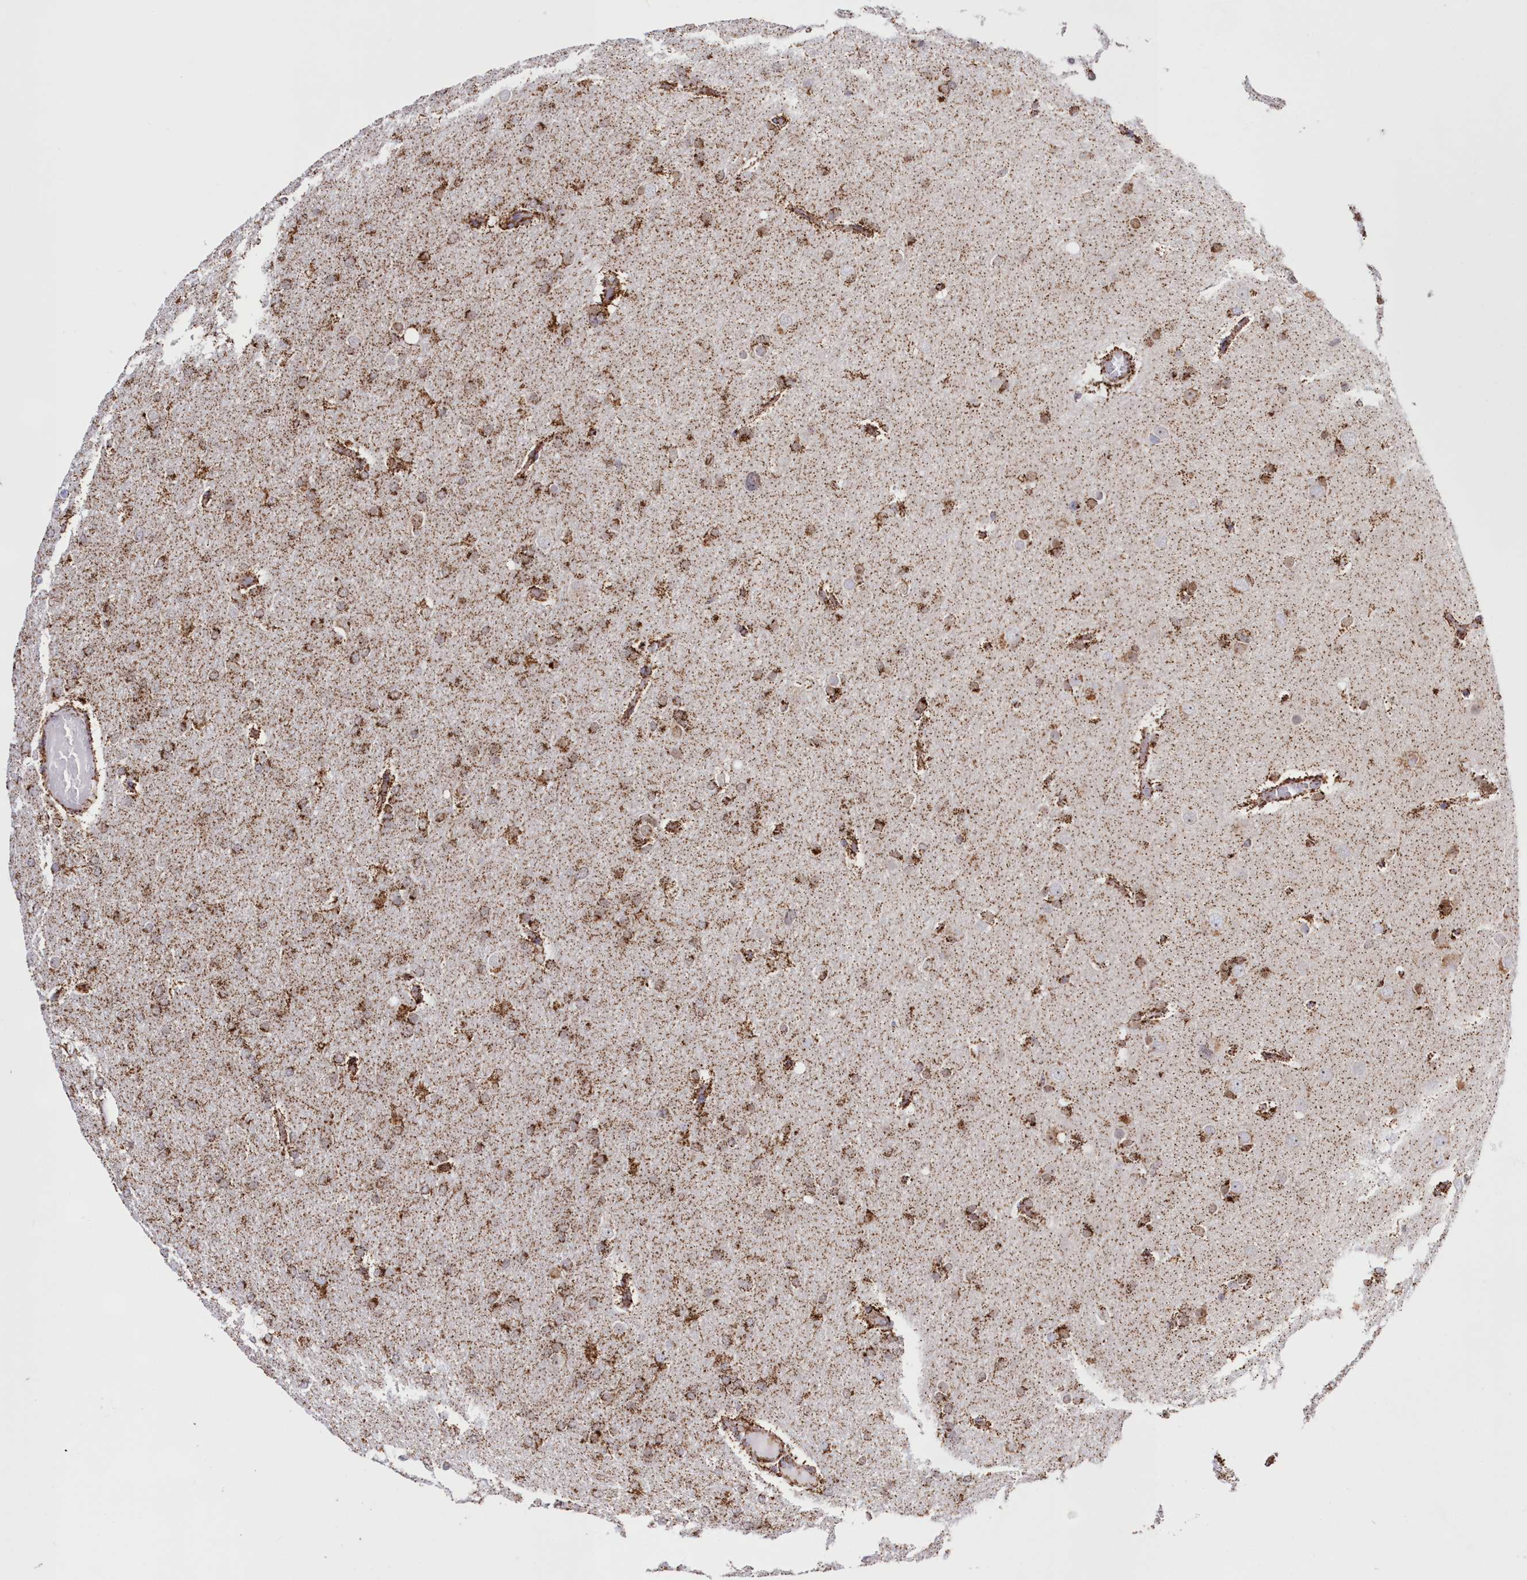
{"staining": {"intensity": "moderate", "quantity": "25%-75%", "location": "cytoplasmic/membranous"}, "tissue": "glioma", "cell_type": "Tumor cells", "image_type": "cancer", "snomed": [{"axis": "morphology", "description": "Glioma, malignant, High grade"}, {"axis": "topography", "description": "Cerebral cortex"}], "caption": "Protein staining shows moderate cytoplasmic/membranous positivity in about 25%-75% of tumor cells in glioma. The staining was performed using DAB, with brown indicating positive protein expression. Nuclei are stained blue with hematoxylin.", "gene": "HADHB", "patient": {"sex": "female", "age": 36}}